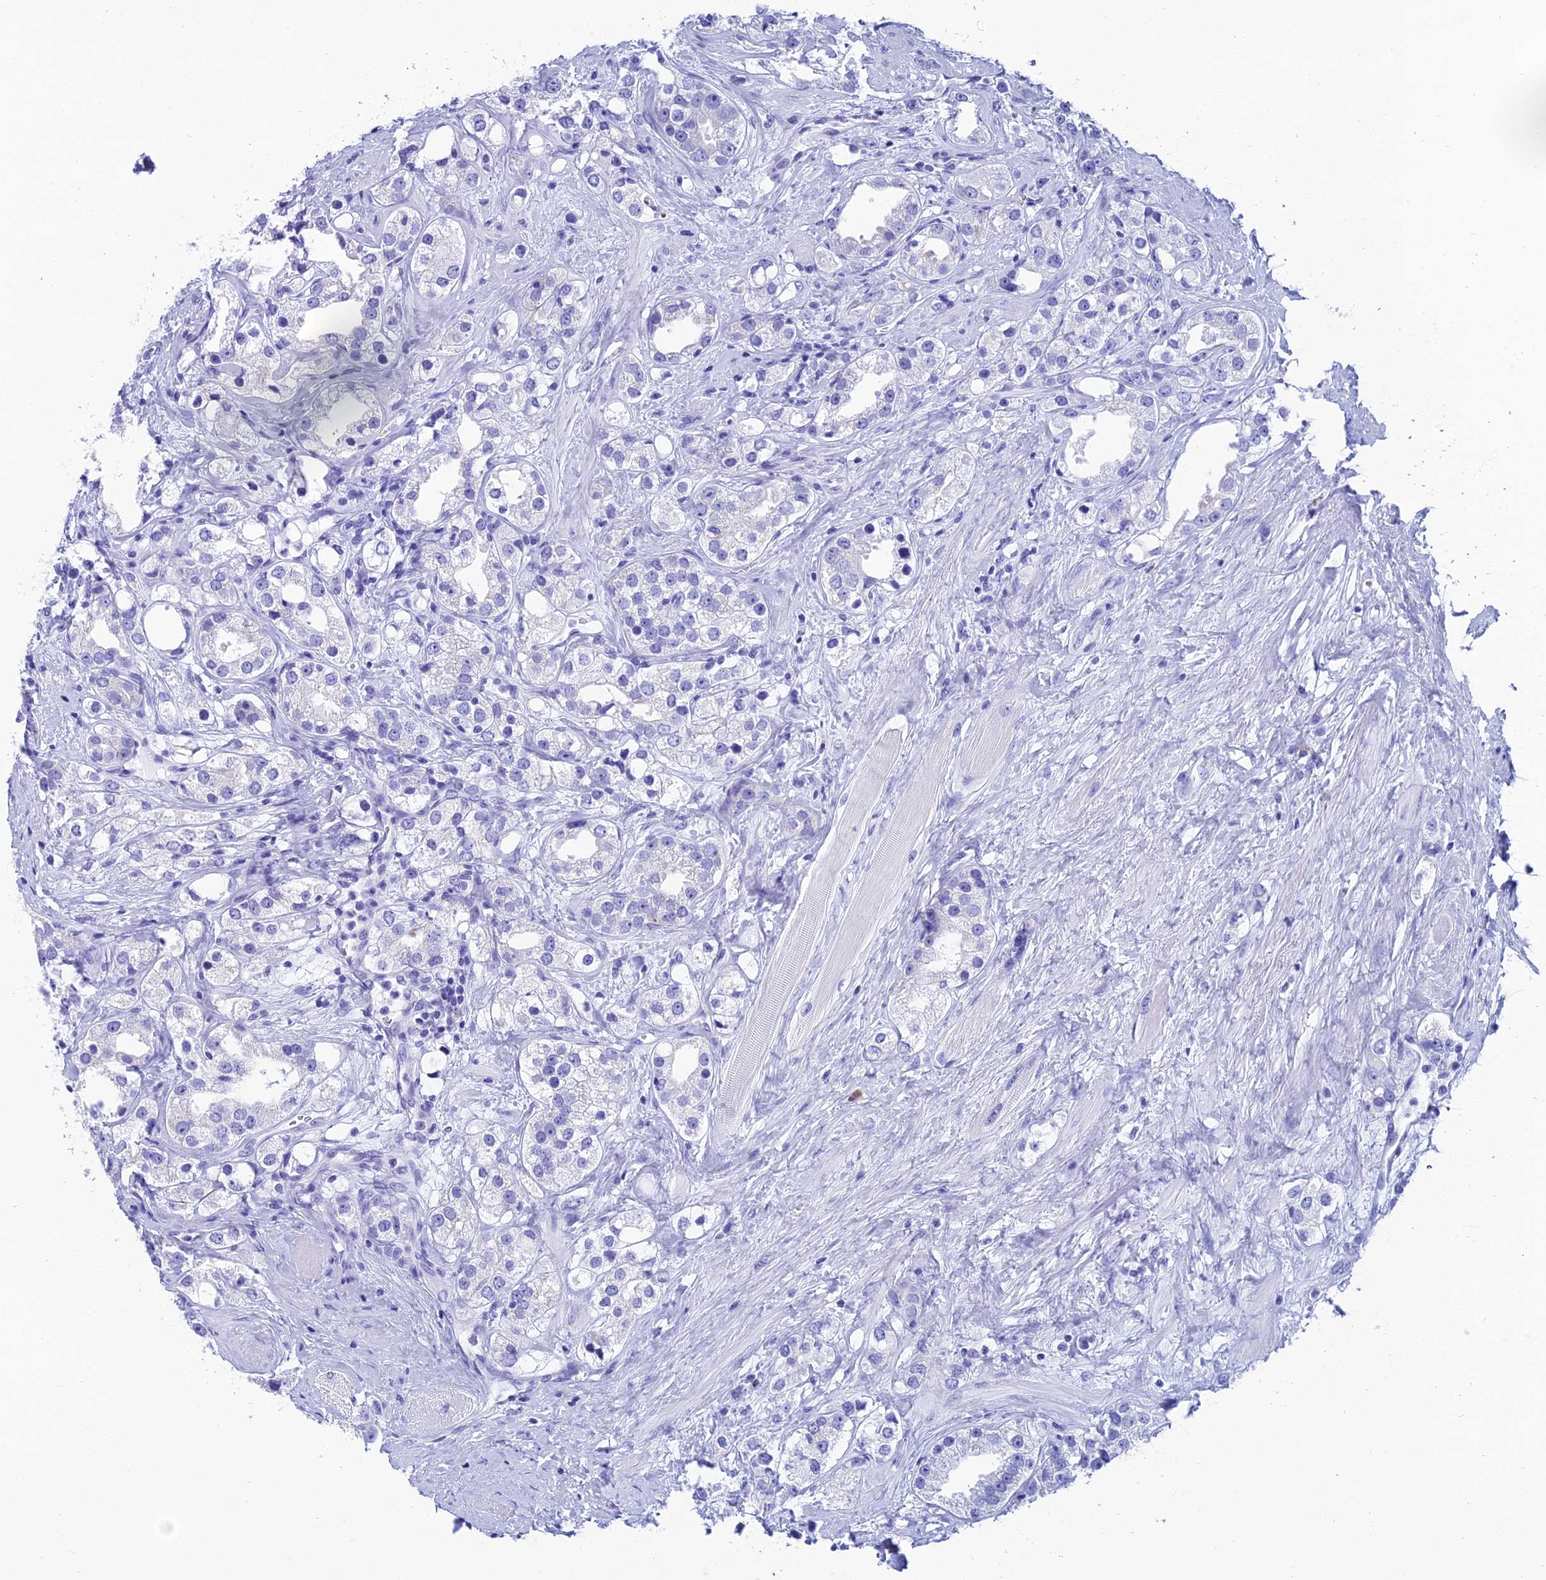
{"staining": {"intensity": "negative", "quantity": "none", "location": "none"}, "tissue": "prostate cancer", "cell_type": "Tumor cells", "image_type": "cancer", "snomed": [{"axis": "morphology", "description": "Adenocarcinoma, NOS"}, {"axis": "topography", "description": "Prostate"}], "caption": "Photomicrograph shows no protein staining in tumor cells of adenocarcinoma (prostate) tissue.", "gene": "REEP4", "patient": {"sex": "male", "age": 79}}